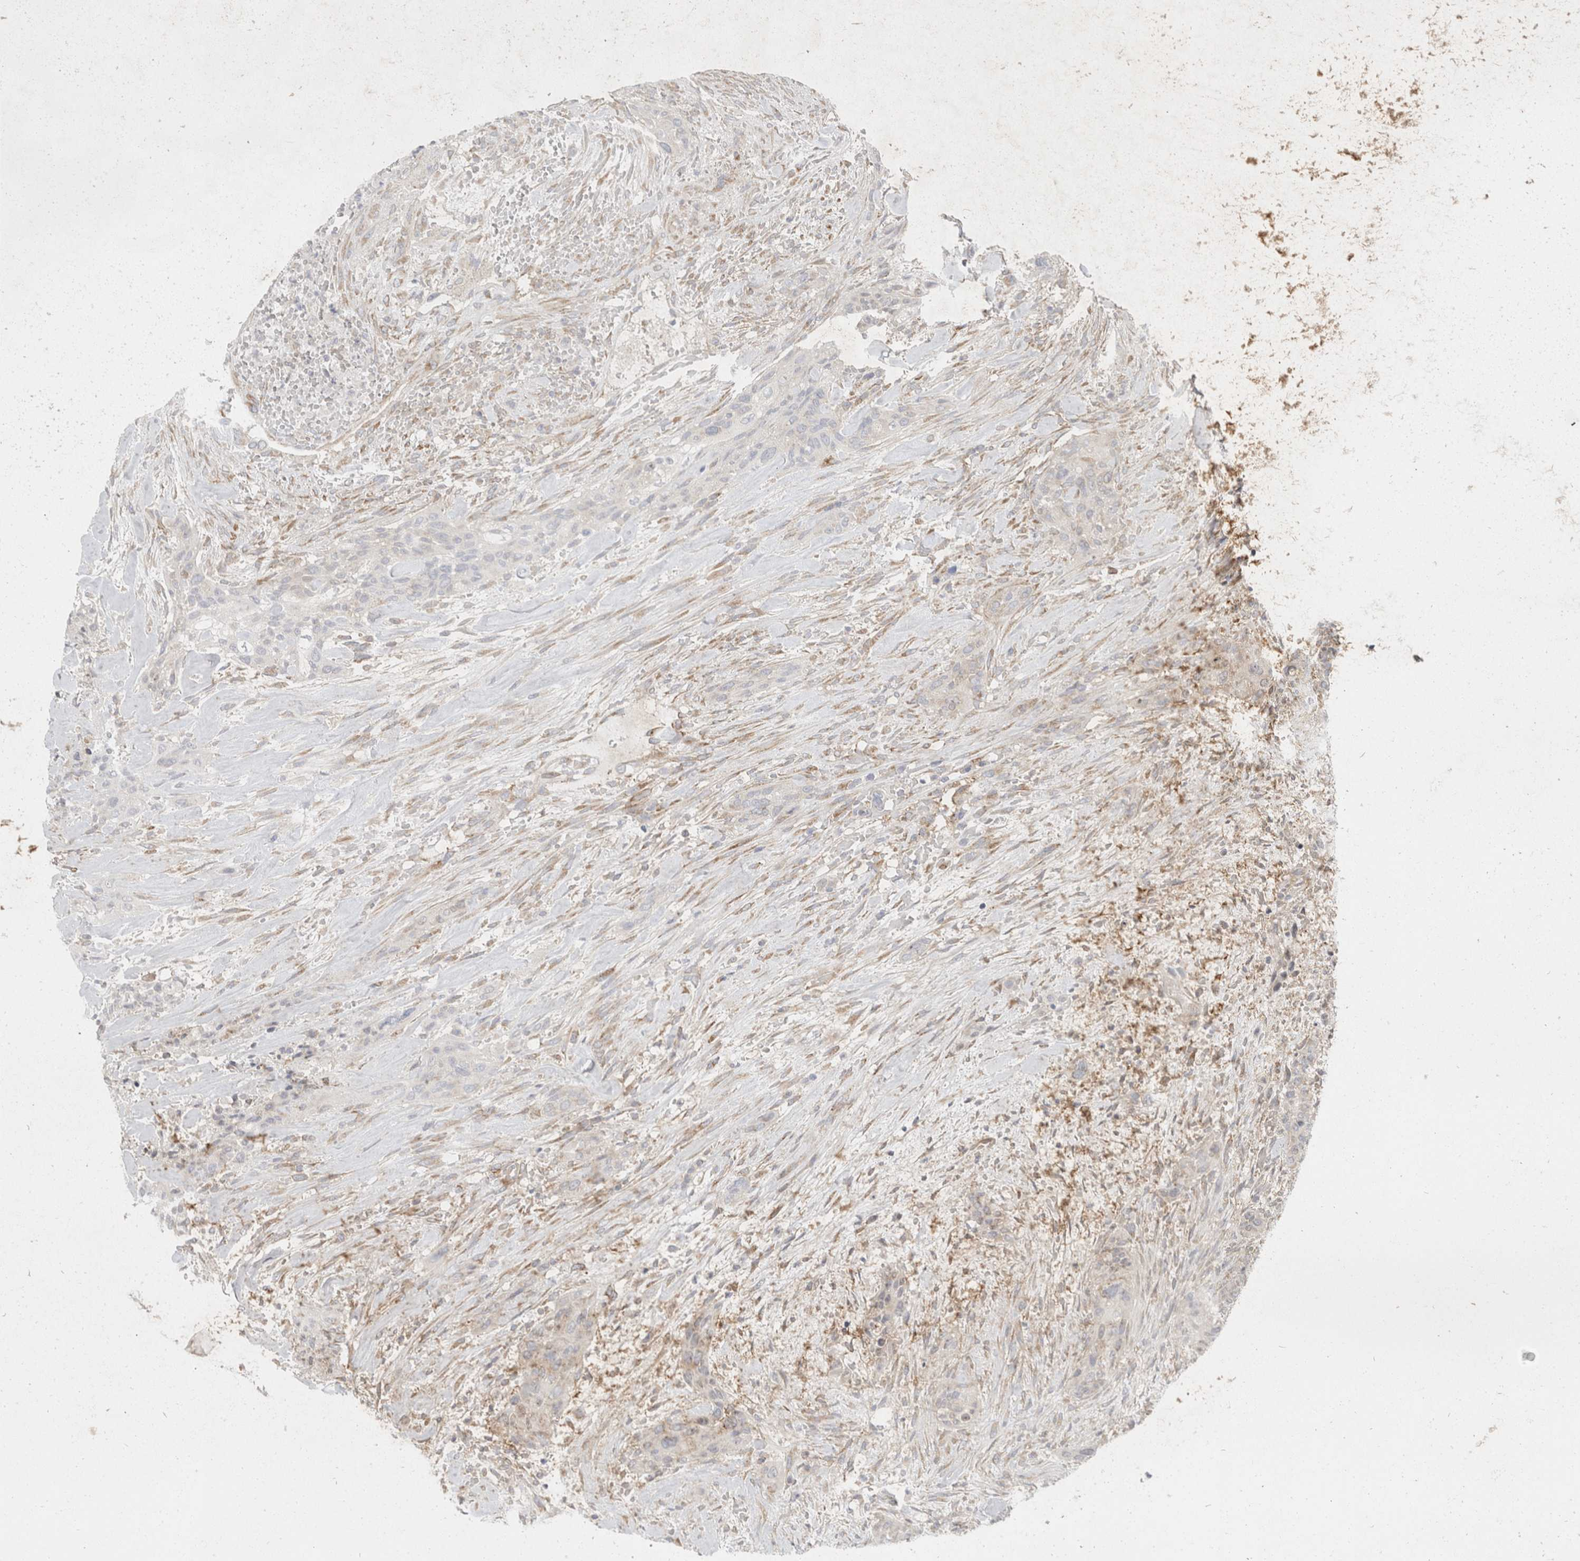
{"staining": {"intensity": "weak", "quantity": "<25%", "location": "cytoplasmic/membranous"}, "tissue": "urothelial cancer", "cell_type": "Tumor cells", "image_type": "cancer", "snomed": [{"axis": "morphology", "description": "Urothelial carcinoma, High grade"}, {"axis": "topography", "description": "Urinary bladder"}], "caption": "This is an immunohistochemistry (IHC) image of urothelial cancer. There is no staining in tumor cells.", "gene": "EIF4G3", "patient": {"sex": "male", "age": 35}}